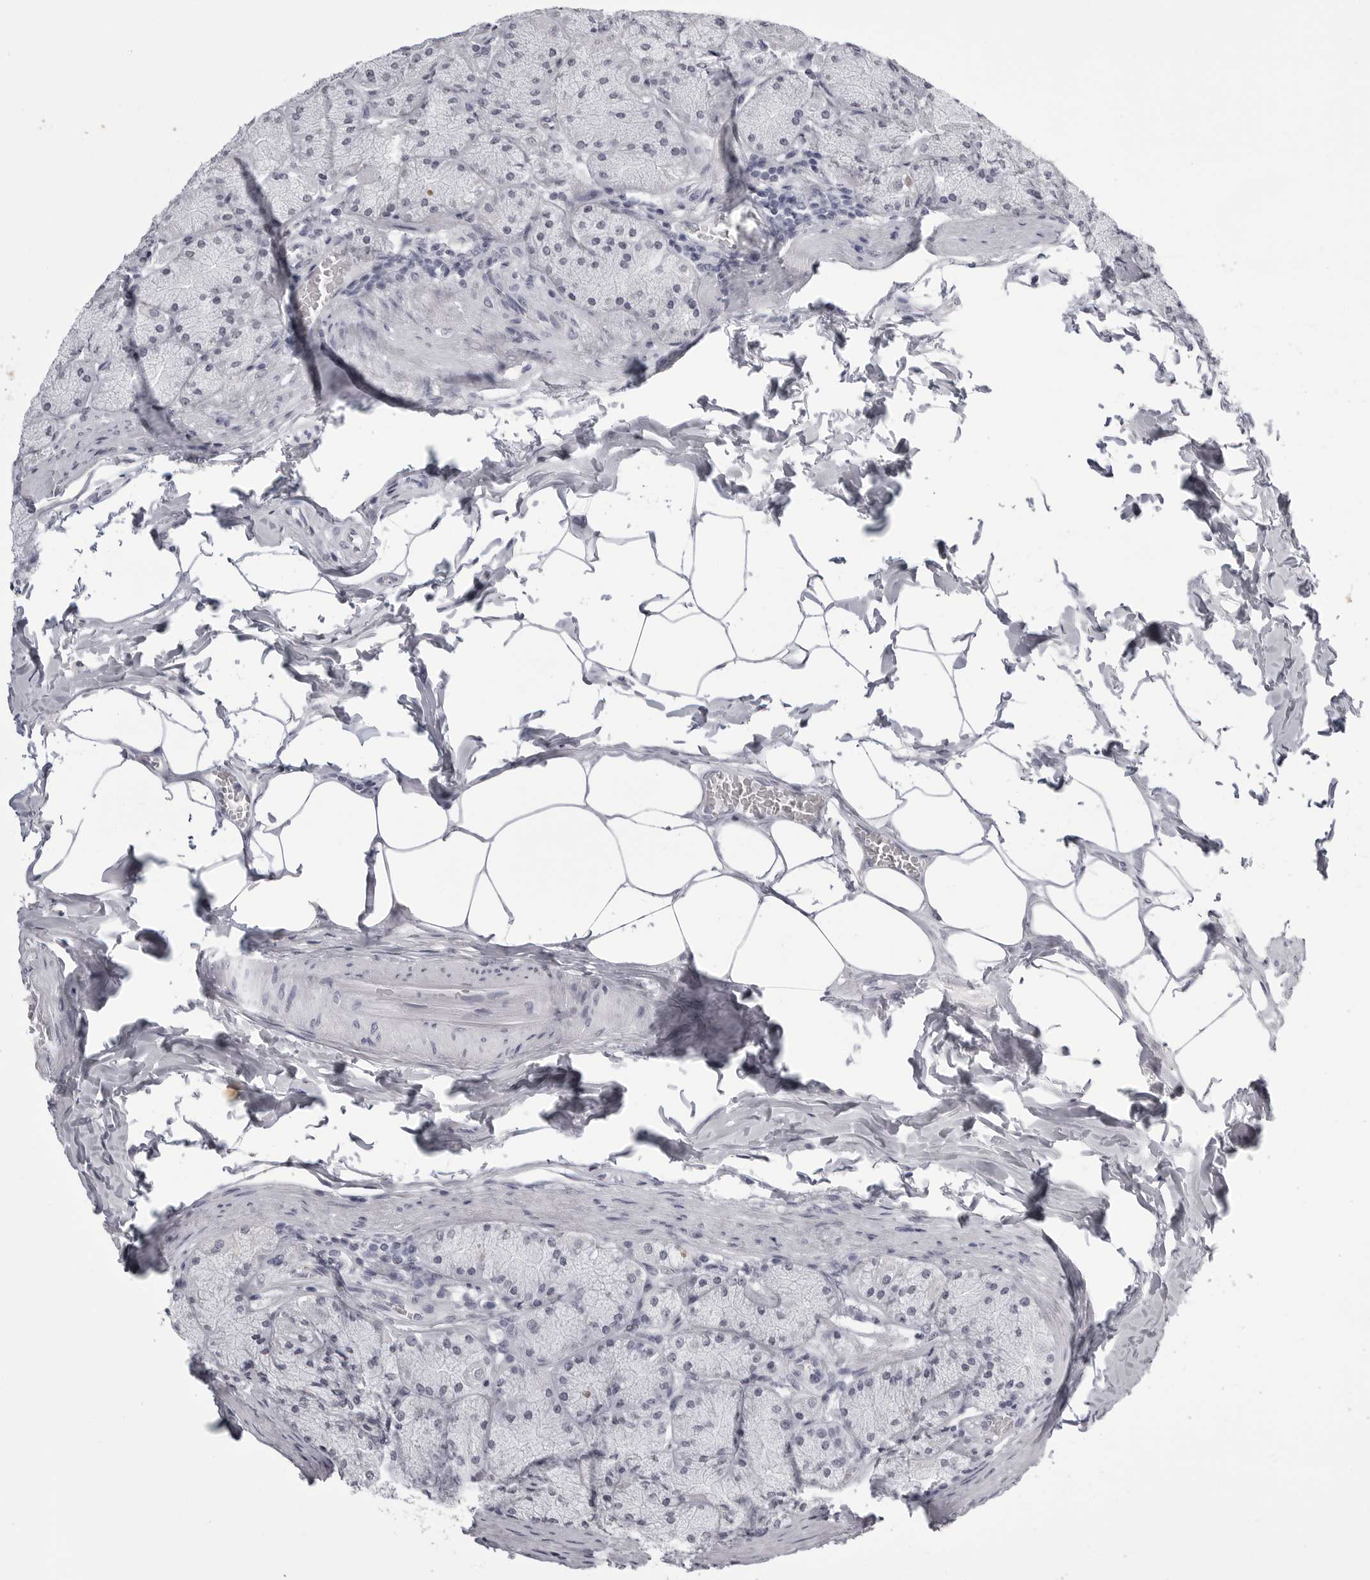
{"staining": {"intensity": "negative", "quantity": "none", "location": "none"}, "tissue": "stomach", "cell_type": "Glandular cells", "image_type": "normal", "snomed": [{"axis": "morphology", "description": "Normal tissue, NOS"}, {"axis": "topography", "description": "Stomach, upper"}], "caption": "High magnification brightfield microscopy of benign stomach stained with DAB (3,3'-diaminobenzidine) (brown) and counterstained with hematoxylin (blue): glandular cells show no significant expression. (Immunohistochemistry (ihc), brightfield microscopy, high magnification).", "gene": "BPIFA1", "patient": {"sex": "female", "age": 56}}